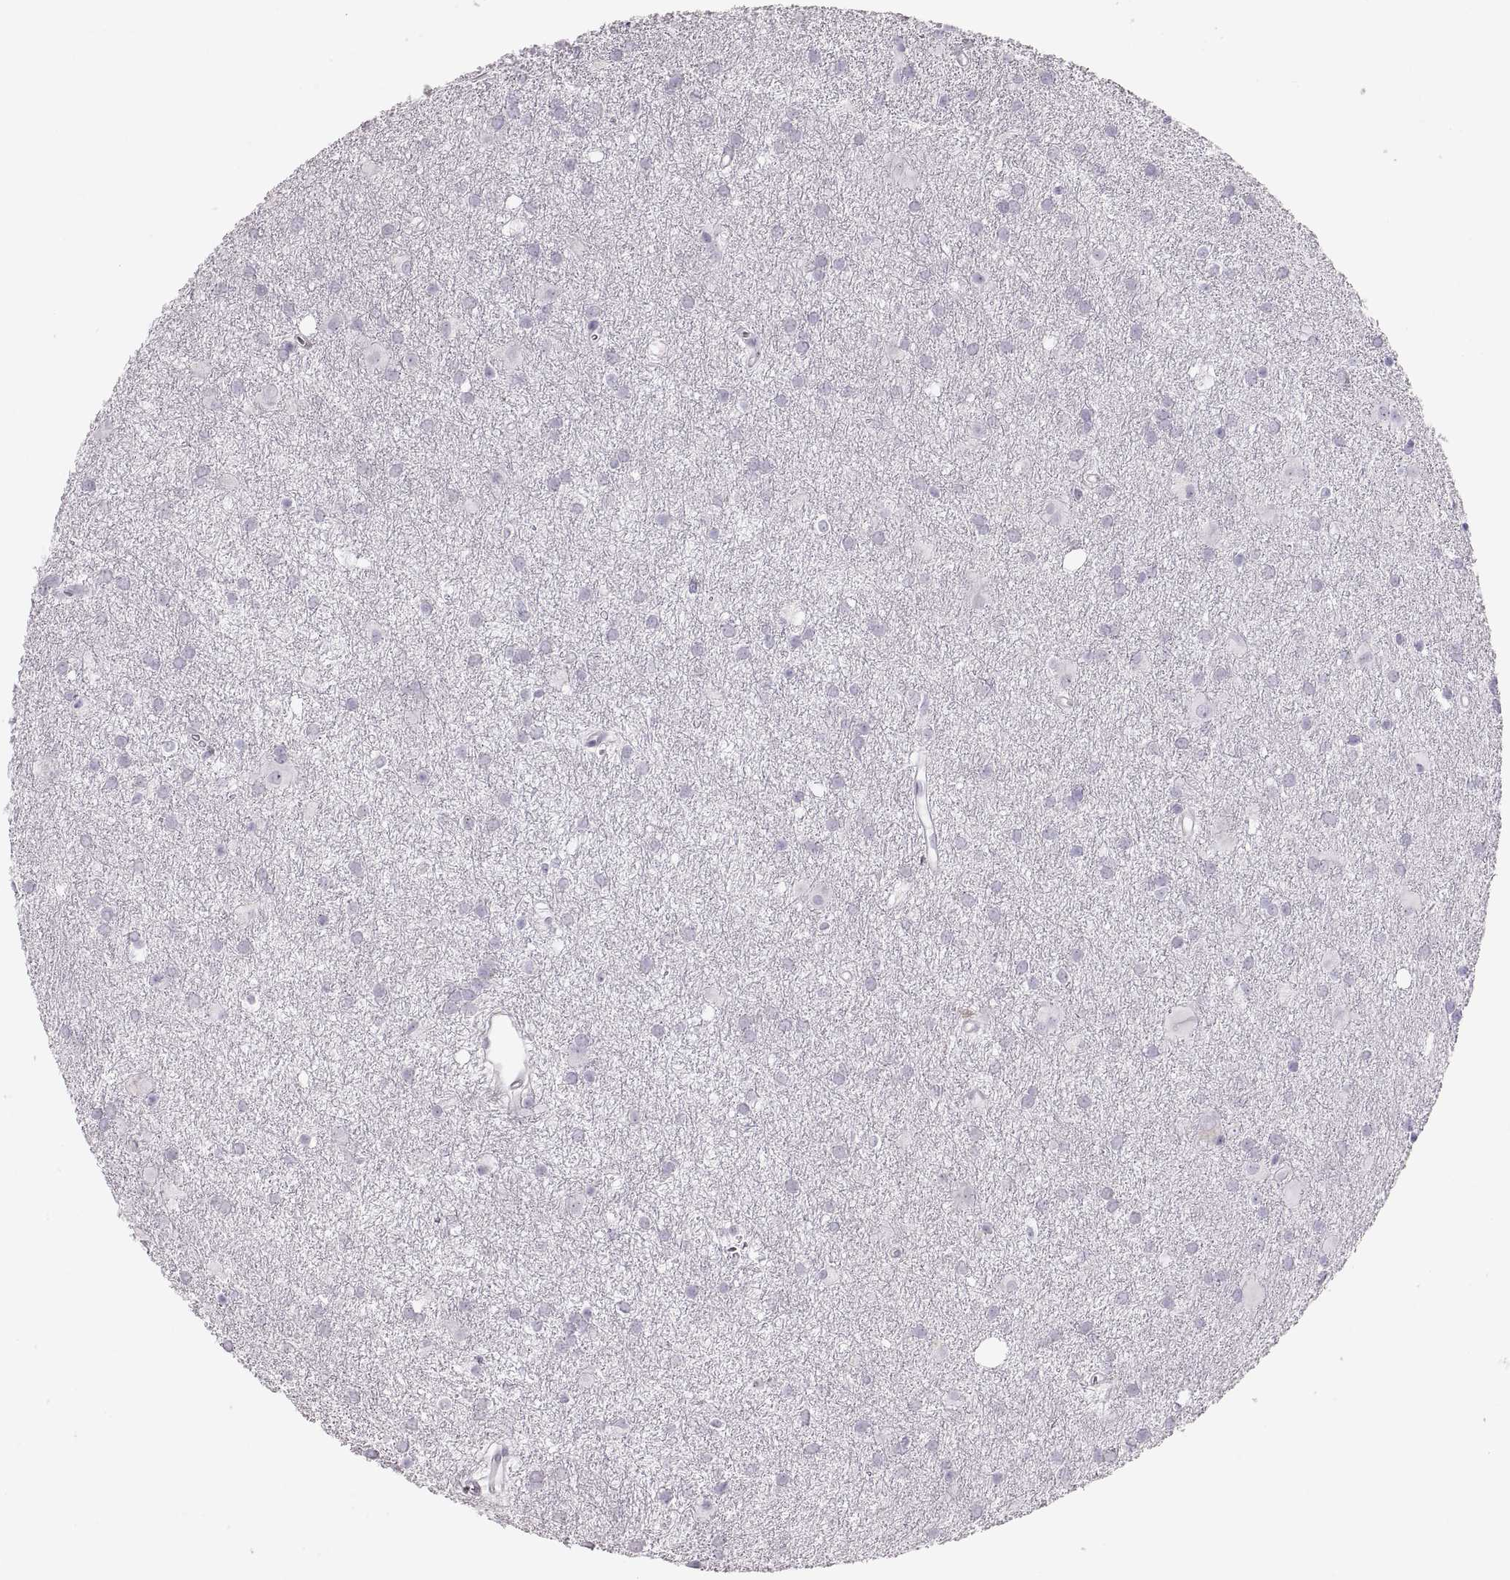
{"staining": {"intensity": "negative", "quantity": "none", "location": "none"}, "tissue": "glioma", "cell_type": "Tumor cells", "image_type": "cancer", "snomed": [{"axis": "morphology", "description": "Glioma, malignant, Low grade"}, {"axis": "topography", "description": "Brain"}], "caption": "High magnification brightfield microscopy of glioma stained with DAB (brown) and counterstained with hematoxylin (blue): tumor cells show no significant expression.", "gene": "MILR1", "patient": {"sex": "male", "age": 58}}